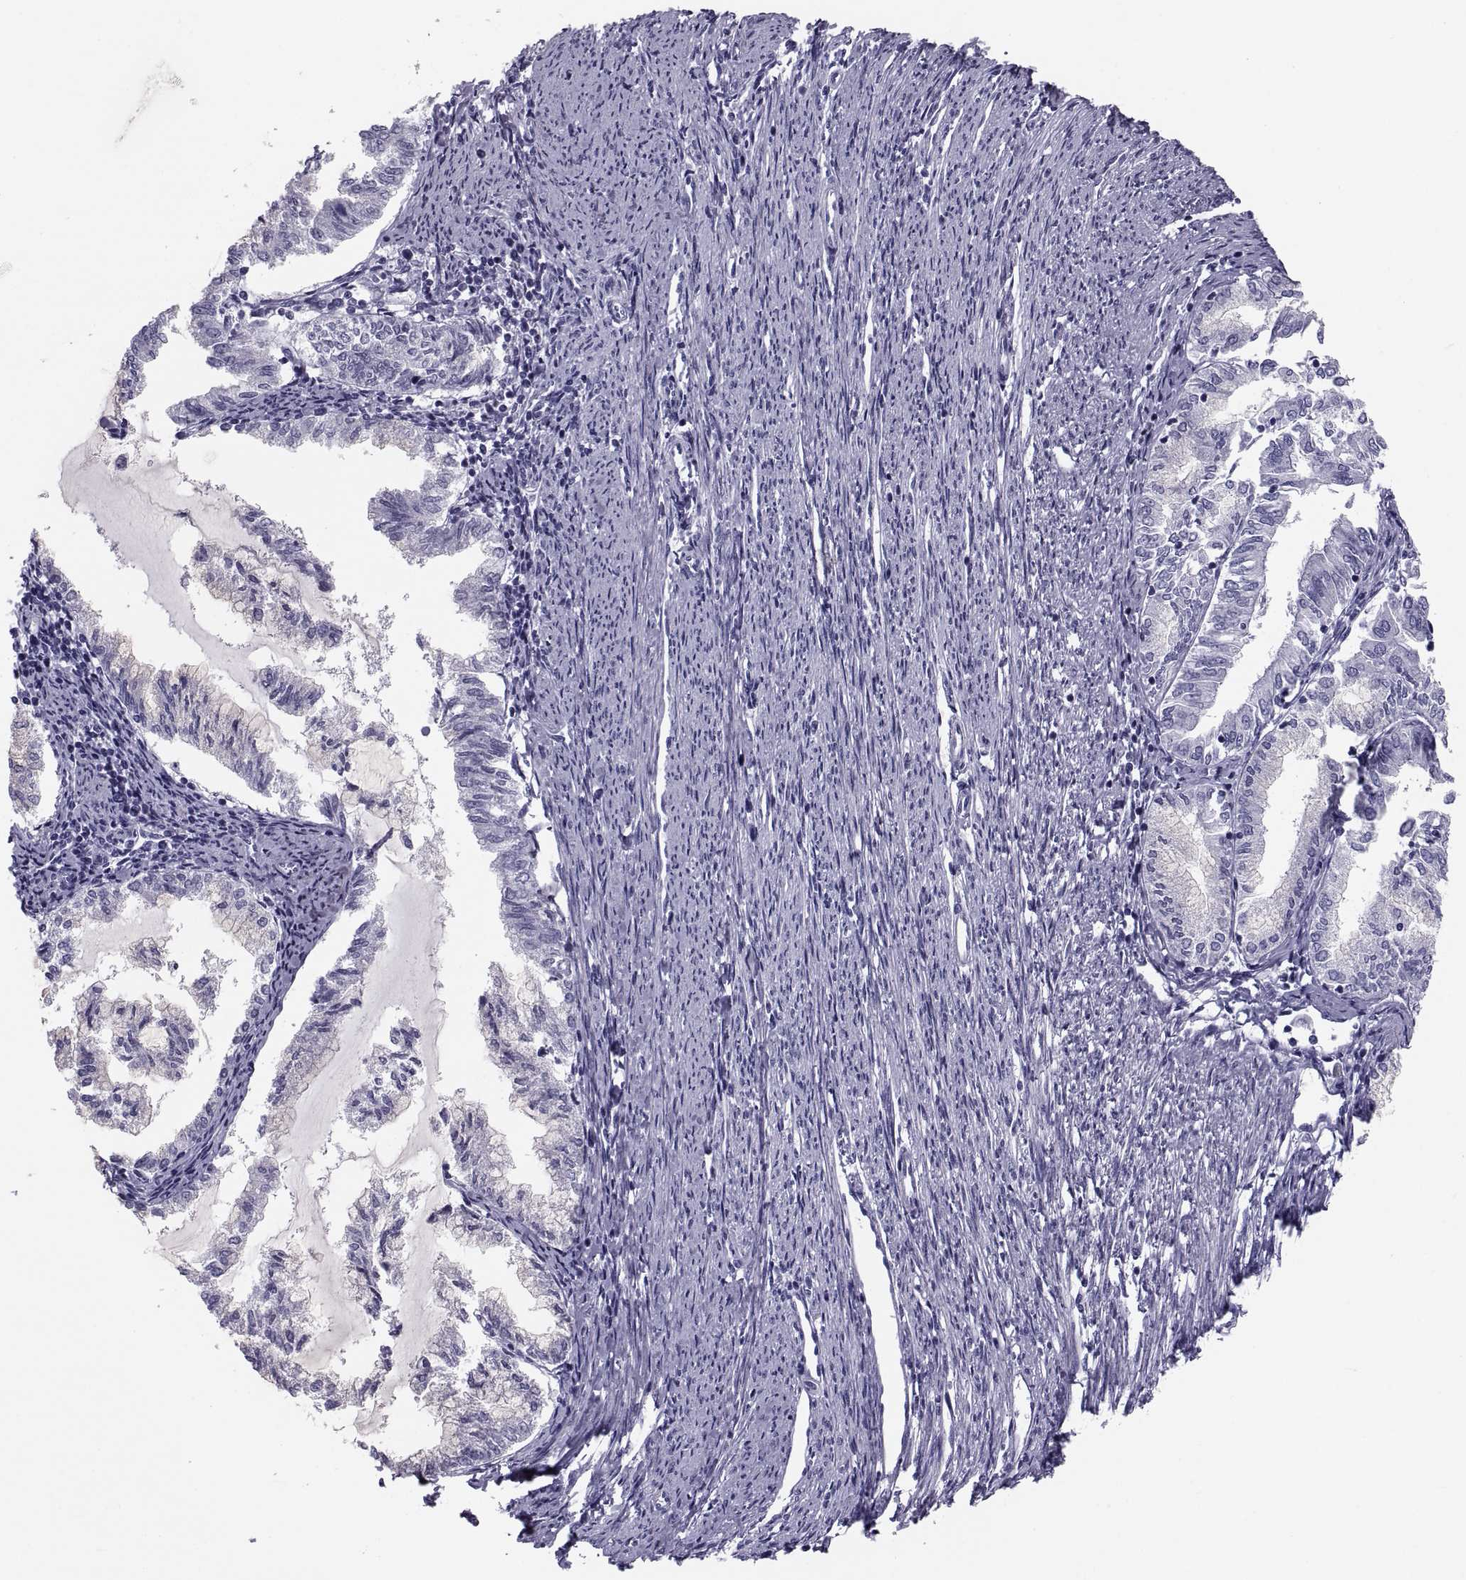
{"staining": {"intensity": "negative", "quantity": "none", "location": "none"}, "tissue": "endometrial cancer", "cell_type": "Tumor cells", "image_type": "cancer", "snomed": [{"axis": "morphology", "description": "Adenocarcinoma, NOS"}, {"axis": "topography", "description": "Endometrium"}], "caption": "There is no significant expression in tumor cells of adenocarcinoma (endometrial). (Brightfield microscopy of DAB immunohistochemistry (IHC) at high magnification).", "gene": "CRISP1", "patient": {"sex": "female", "age": 79}}